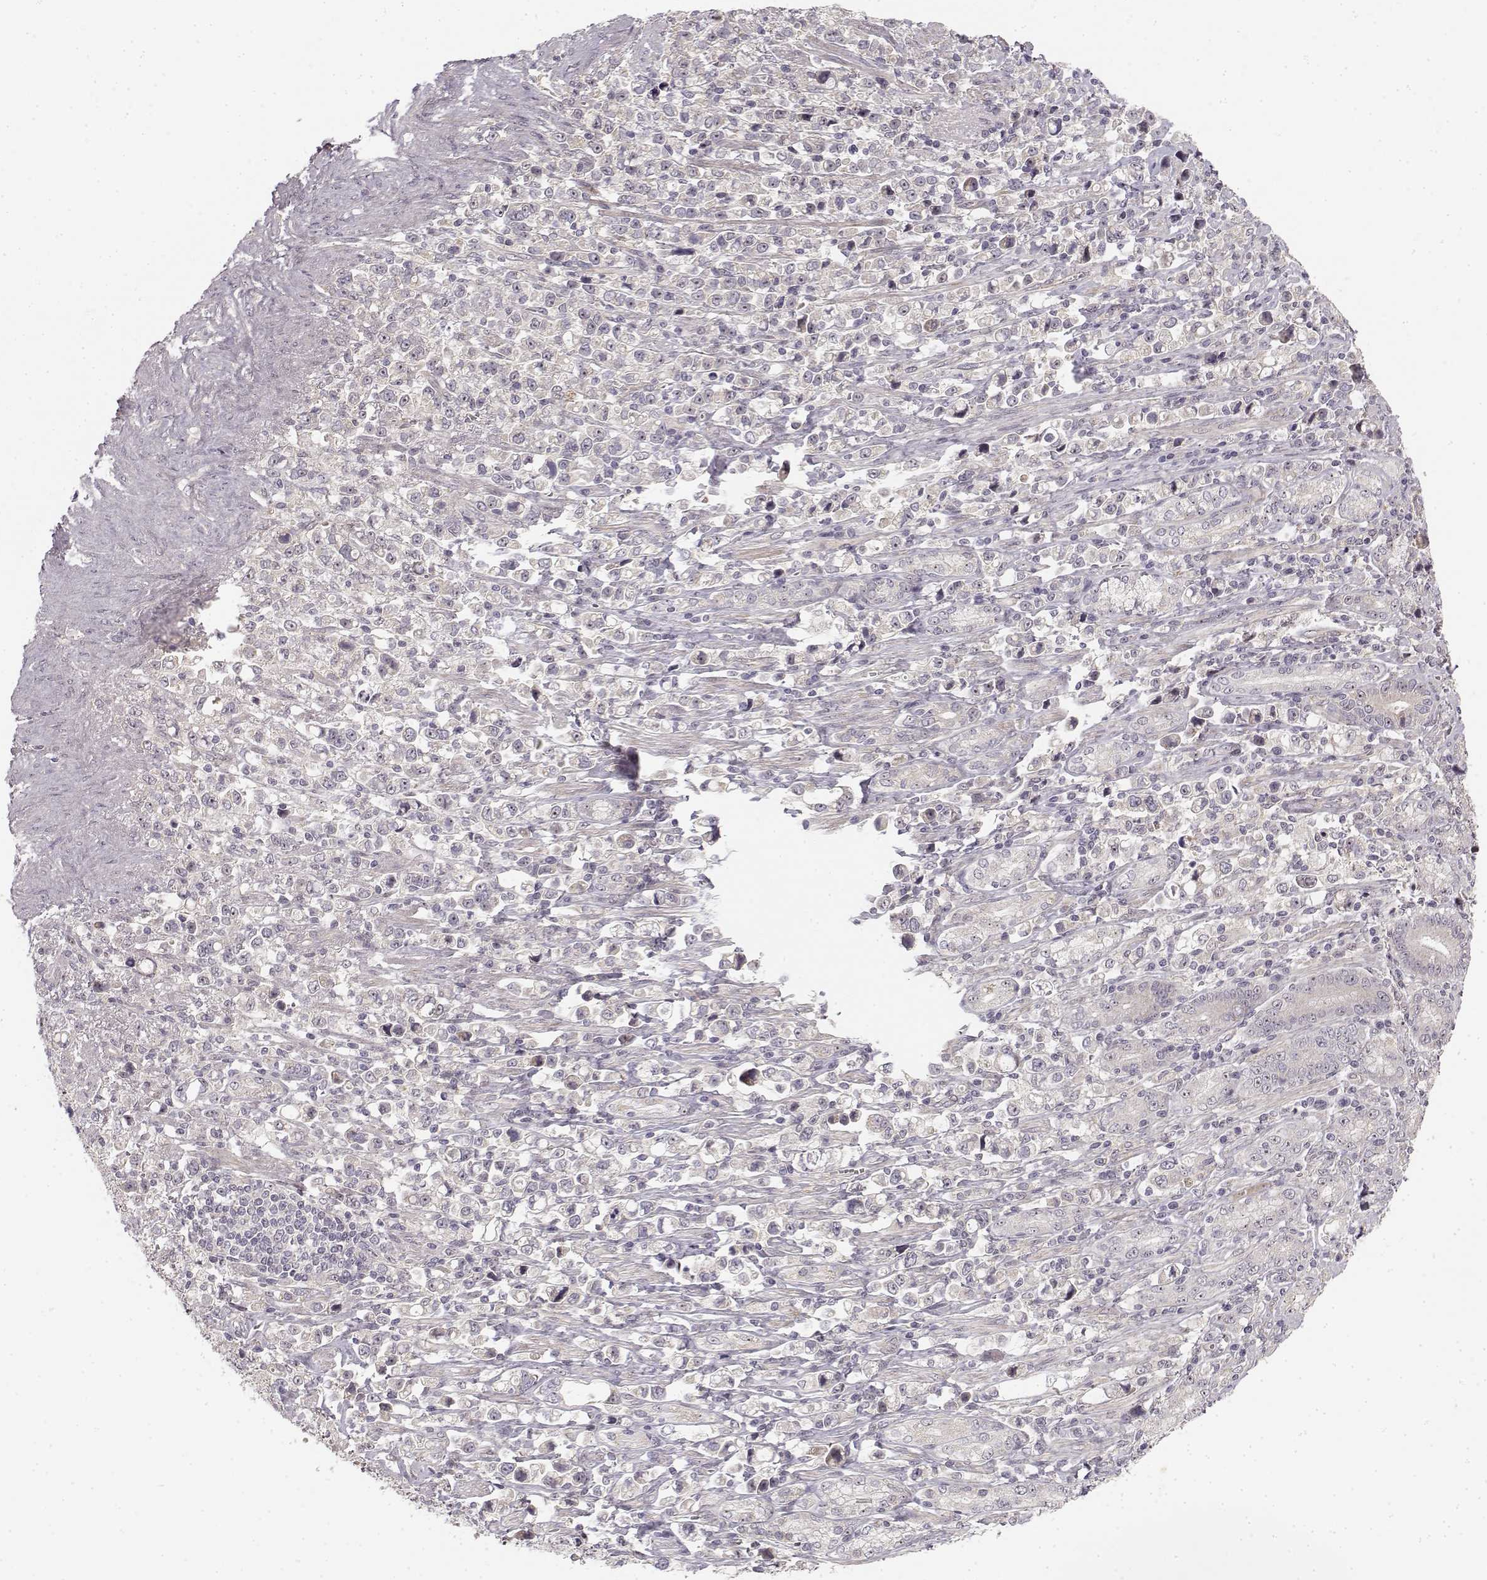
{"staining": {"intensity": "negative", "quantity": "none", "location": "none"}, "tissue": "stomach cancer", "cell_type": "Tumor cells", "image_type": "cancer", "snomed": [{"axis": "morphology", "description": "Adenocarcinoma, NOS"}, {"axis": "topography", "description": "Stomach"}], "caption": "Immunohistochemistry (IHC) of adenocarcinoma (stomach) displays no expression in tumor cells. (Brightfield microscopy of DAB IHC at high magnification).", "gene": "MED12L", "patient": {"sex": "male", "age": 63}}